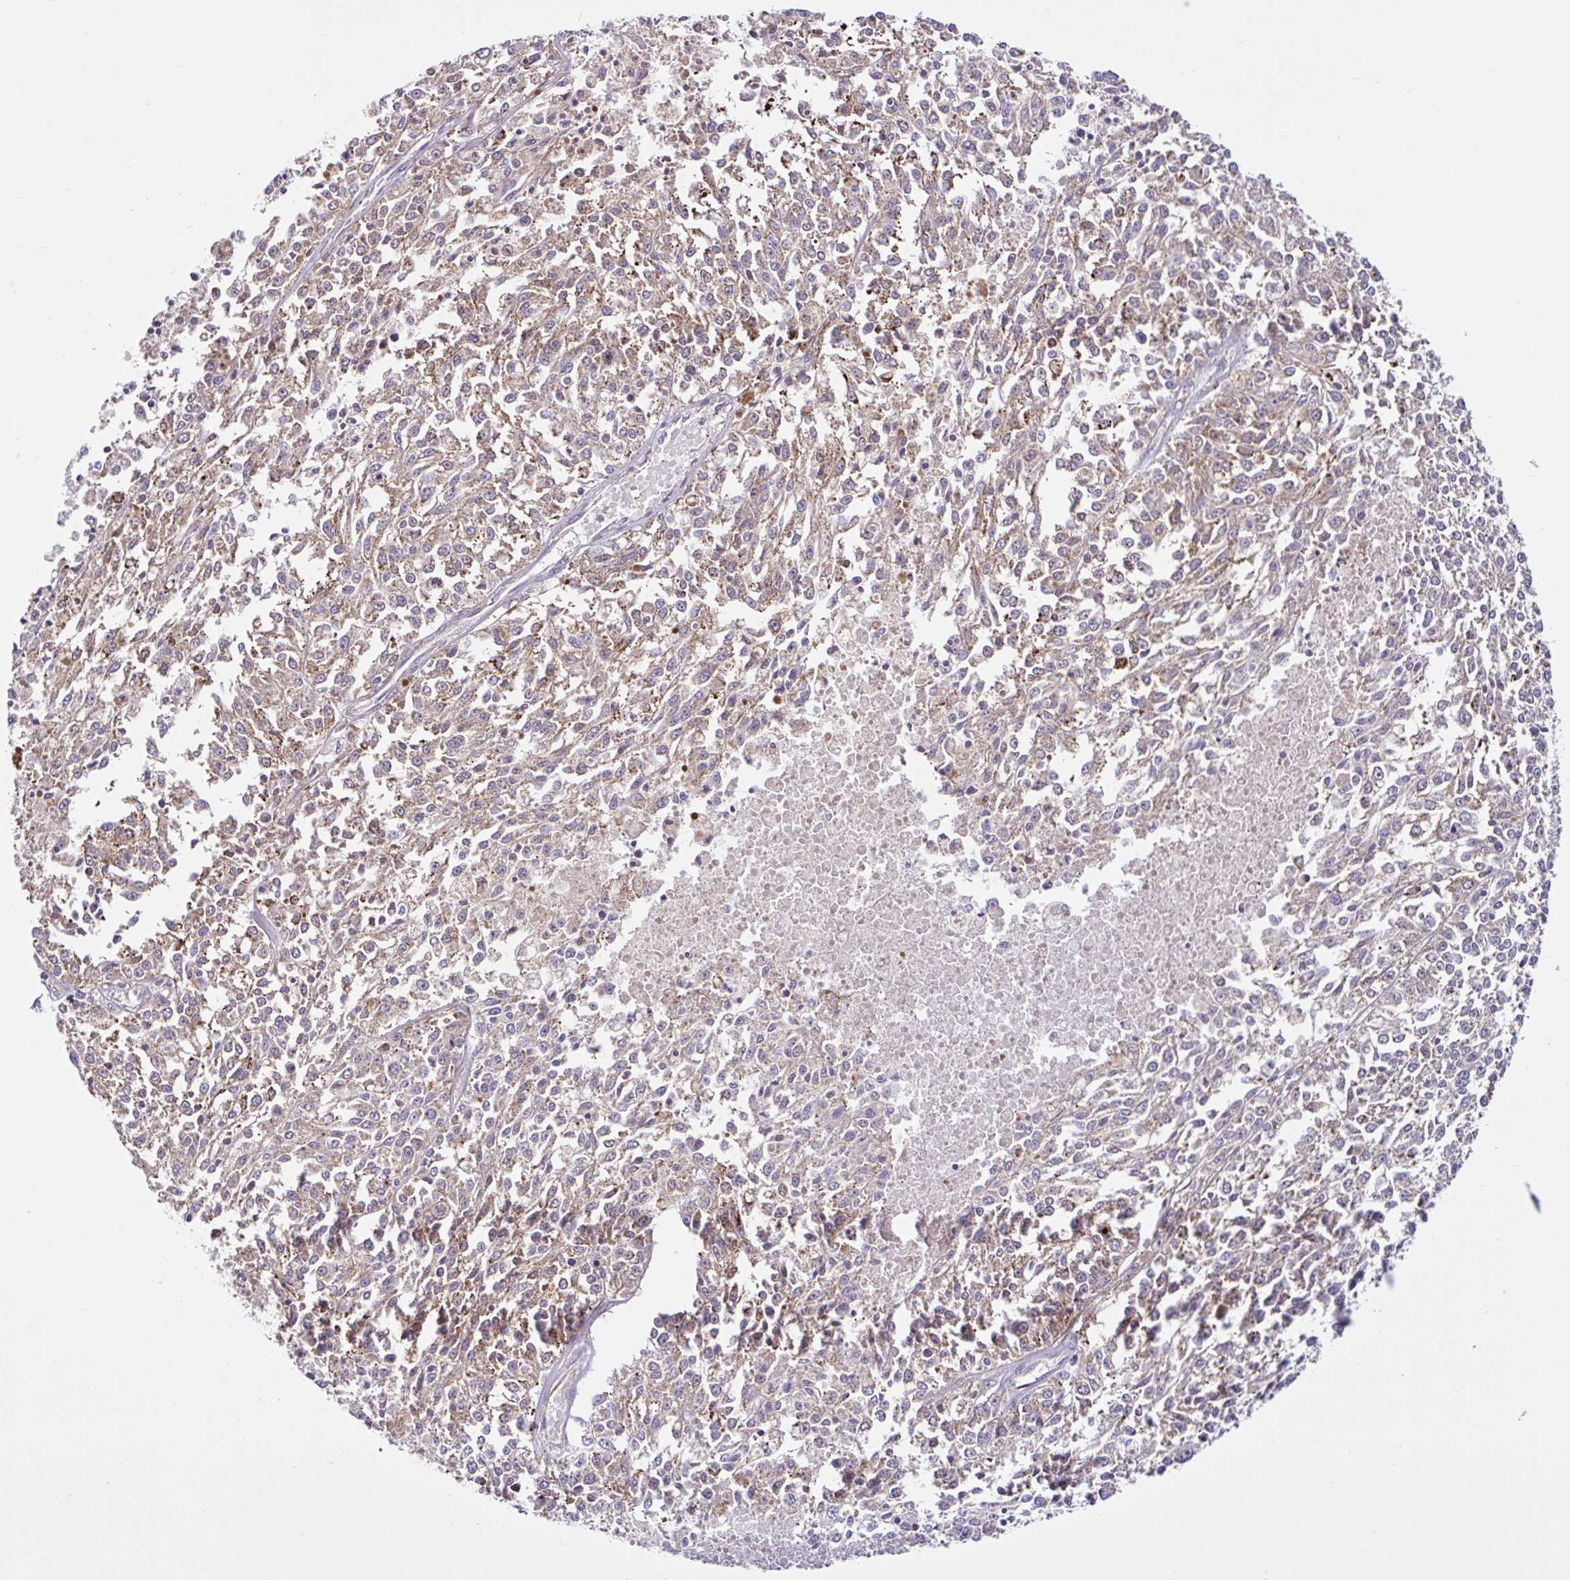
{"staining": {"intensity": "weak", "quantity": ">75%", "location": "cytoplasmic/membranous"}, "tissue": "melanoma", "cell_type": "Tumor cells", "image_type": "cancer", "snomed": [{"axis": "morphology", "description": "Malignant melanoma, NOS"}, {"axis": "topography", "description": "Skin"}], "caption": "Malignant melanoma tissue shows weak cytoplasmic/membranous positivity in approximately >75% of tumor cells", "gene": "NTPCR", "patient": {"sex": "female", "age": 64}}